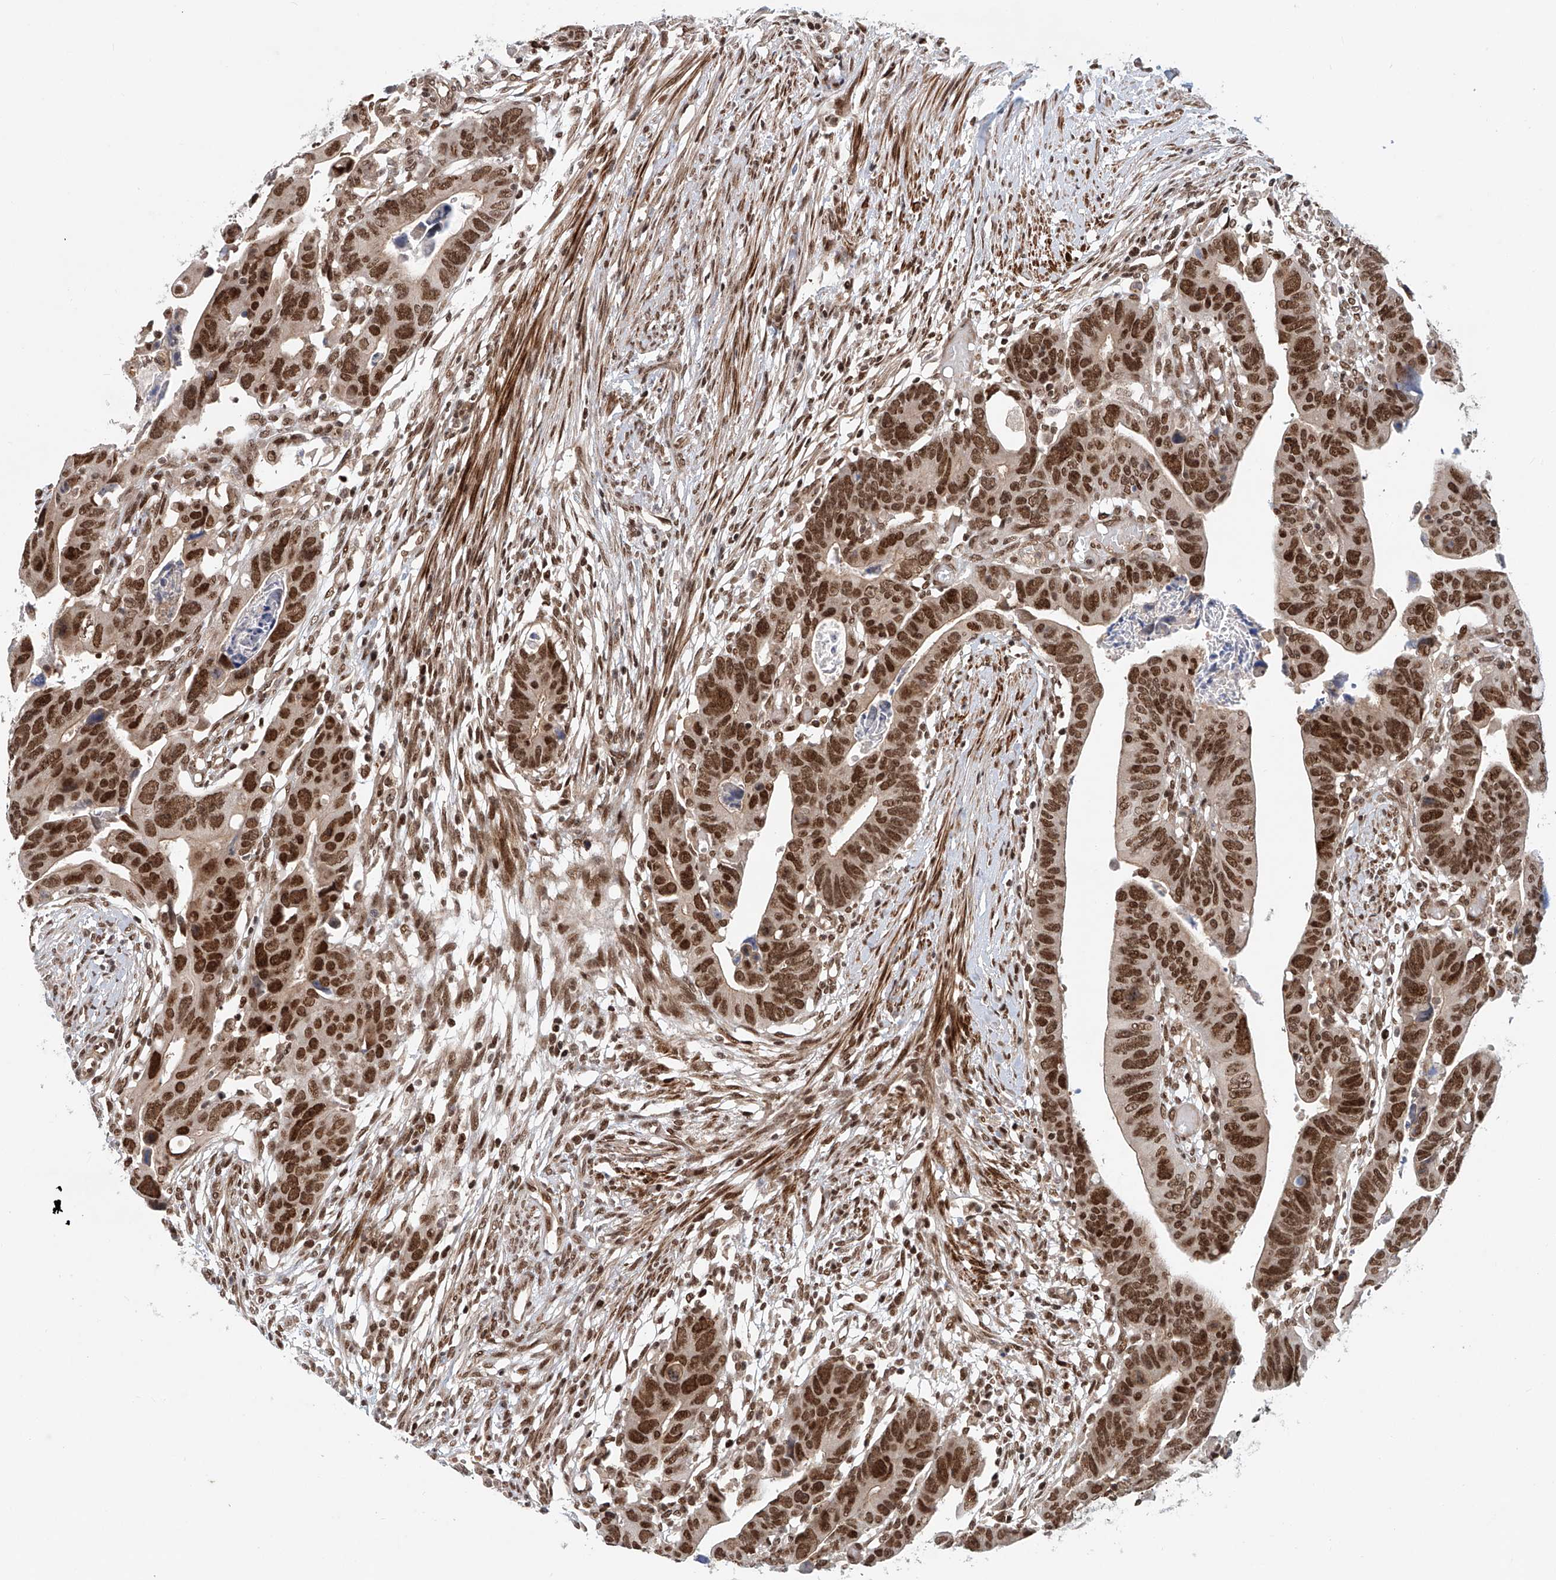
{"staining": {"intensity": "strong", "quantity": ">75%", "location": "nuclear"}, "tissue": "colorectal cancer", "cell_type": "Tumor cells", "image_type": "cancer", "snomed": [{"axis": "morphology", "description": "Adenocarcinoma, NOS"}, {"axis": "topography", "description": "Rectum"}], "caption": "Colorectal adenocarcinoma stained for a protein (brown) reveals strong nuclear positive expression in approximately >75% of tumor cells.", "gene": "ZNF470", "patient": {"sex": "female", "age": 65}}